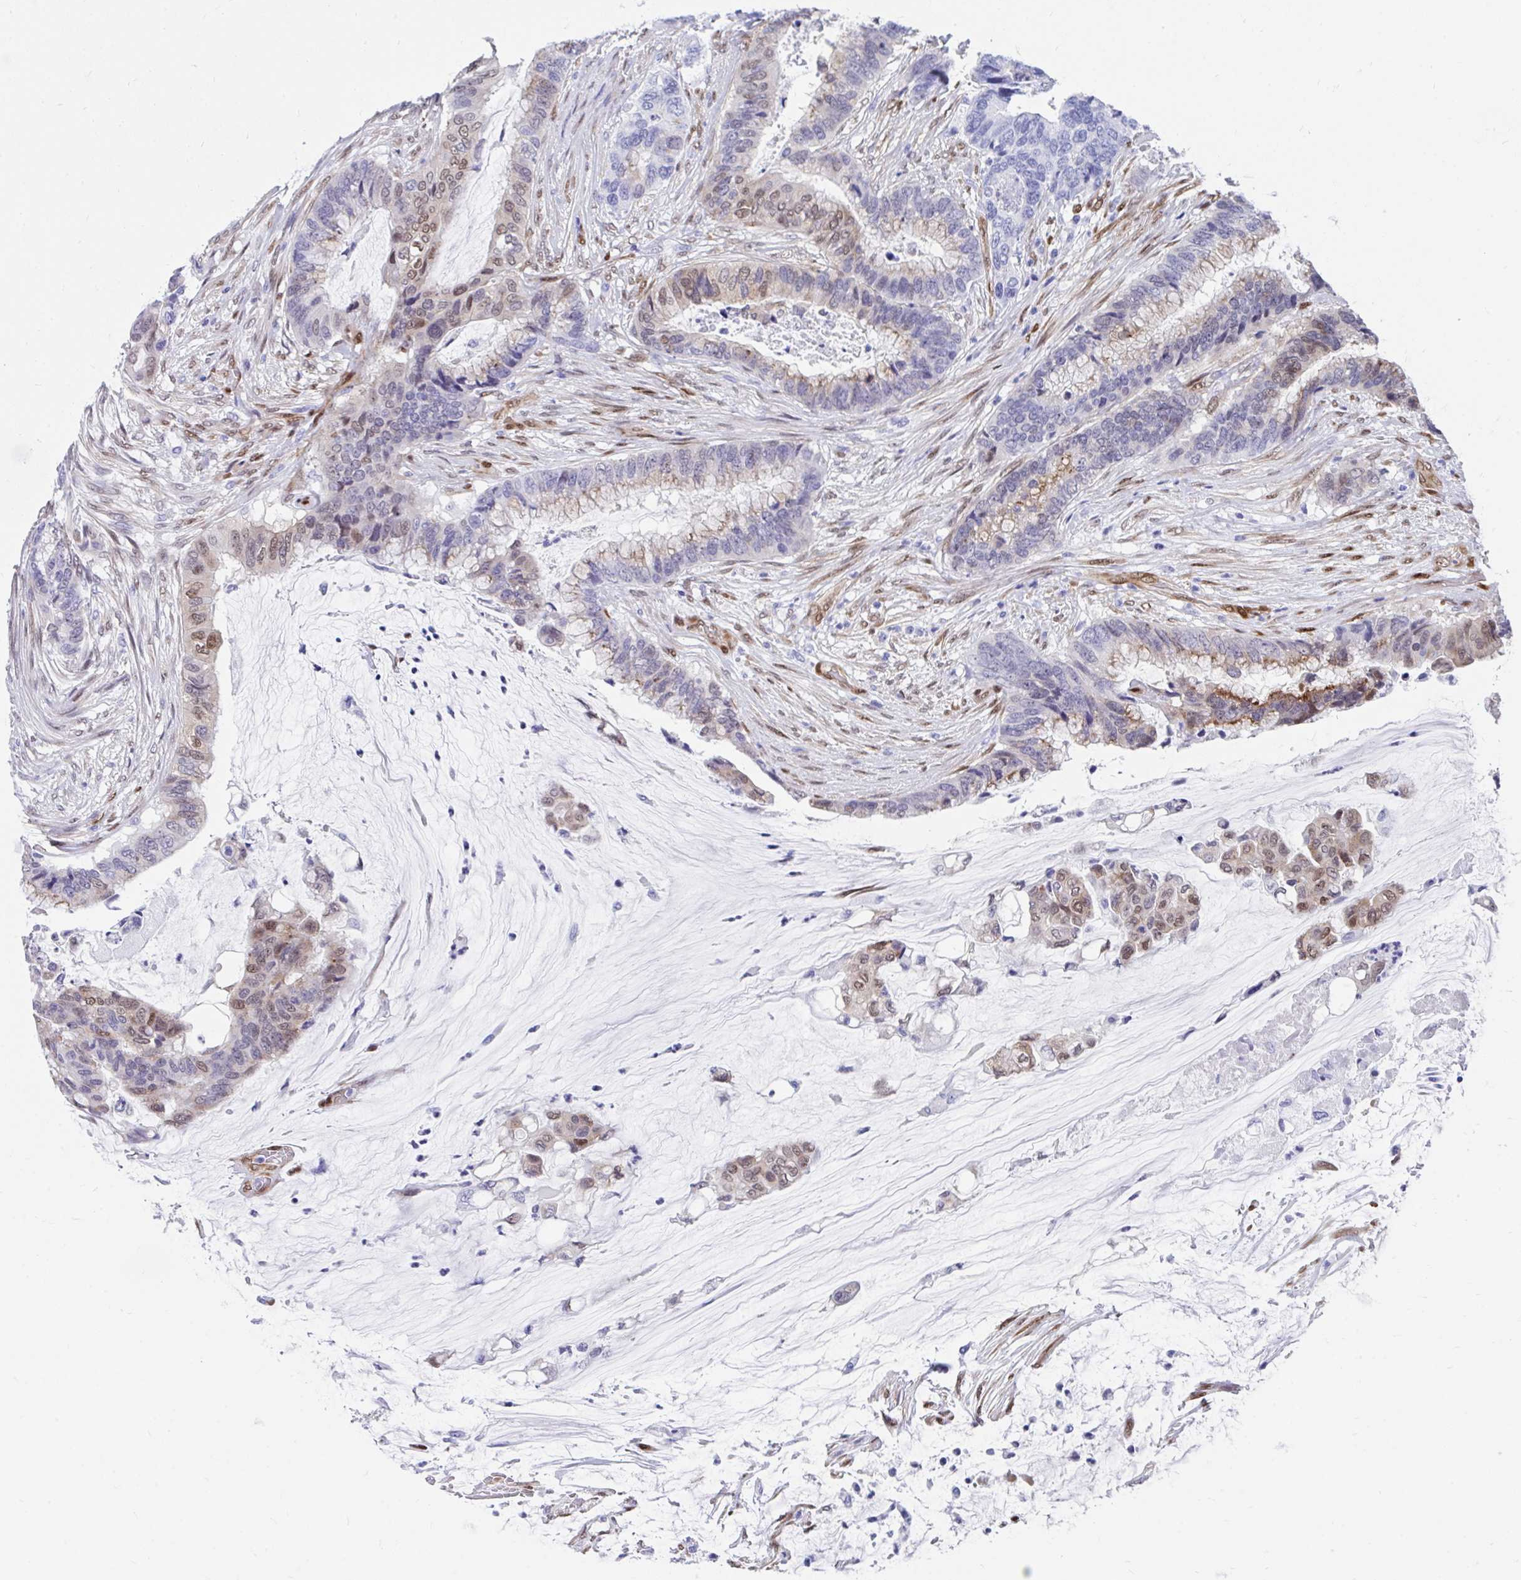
{"staining": {"intensity": "moderate", "quantity": "<25%", "location": "cytoplasmic/membranous,nuclear"}, "tissue": "colorectal cancer", "cell_type": "Tumor cells", "image_type": "cancer", "snomed": [{"axis": "morphology", "description": "Adenocarcinoma, NOS"}, {"axis": "topography", "description": "Rectum"}], "caption": "Immunohistochemistry of human colorectal cancer demonstrates low levels of moderate cytoplasmic/membranous and nuclear expression in approximately <25% of tumor cells.", "gene": "RBPMS", "patient": {"sex": "female", "age": 59}}